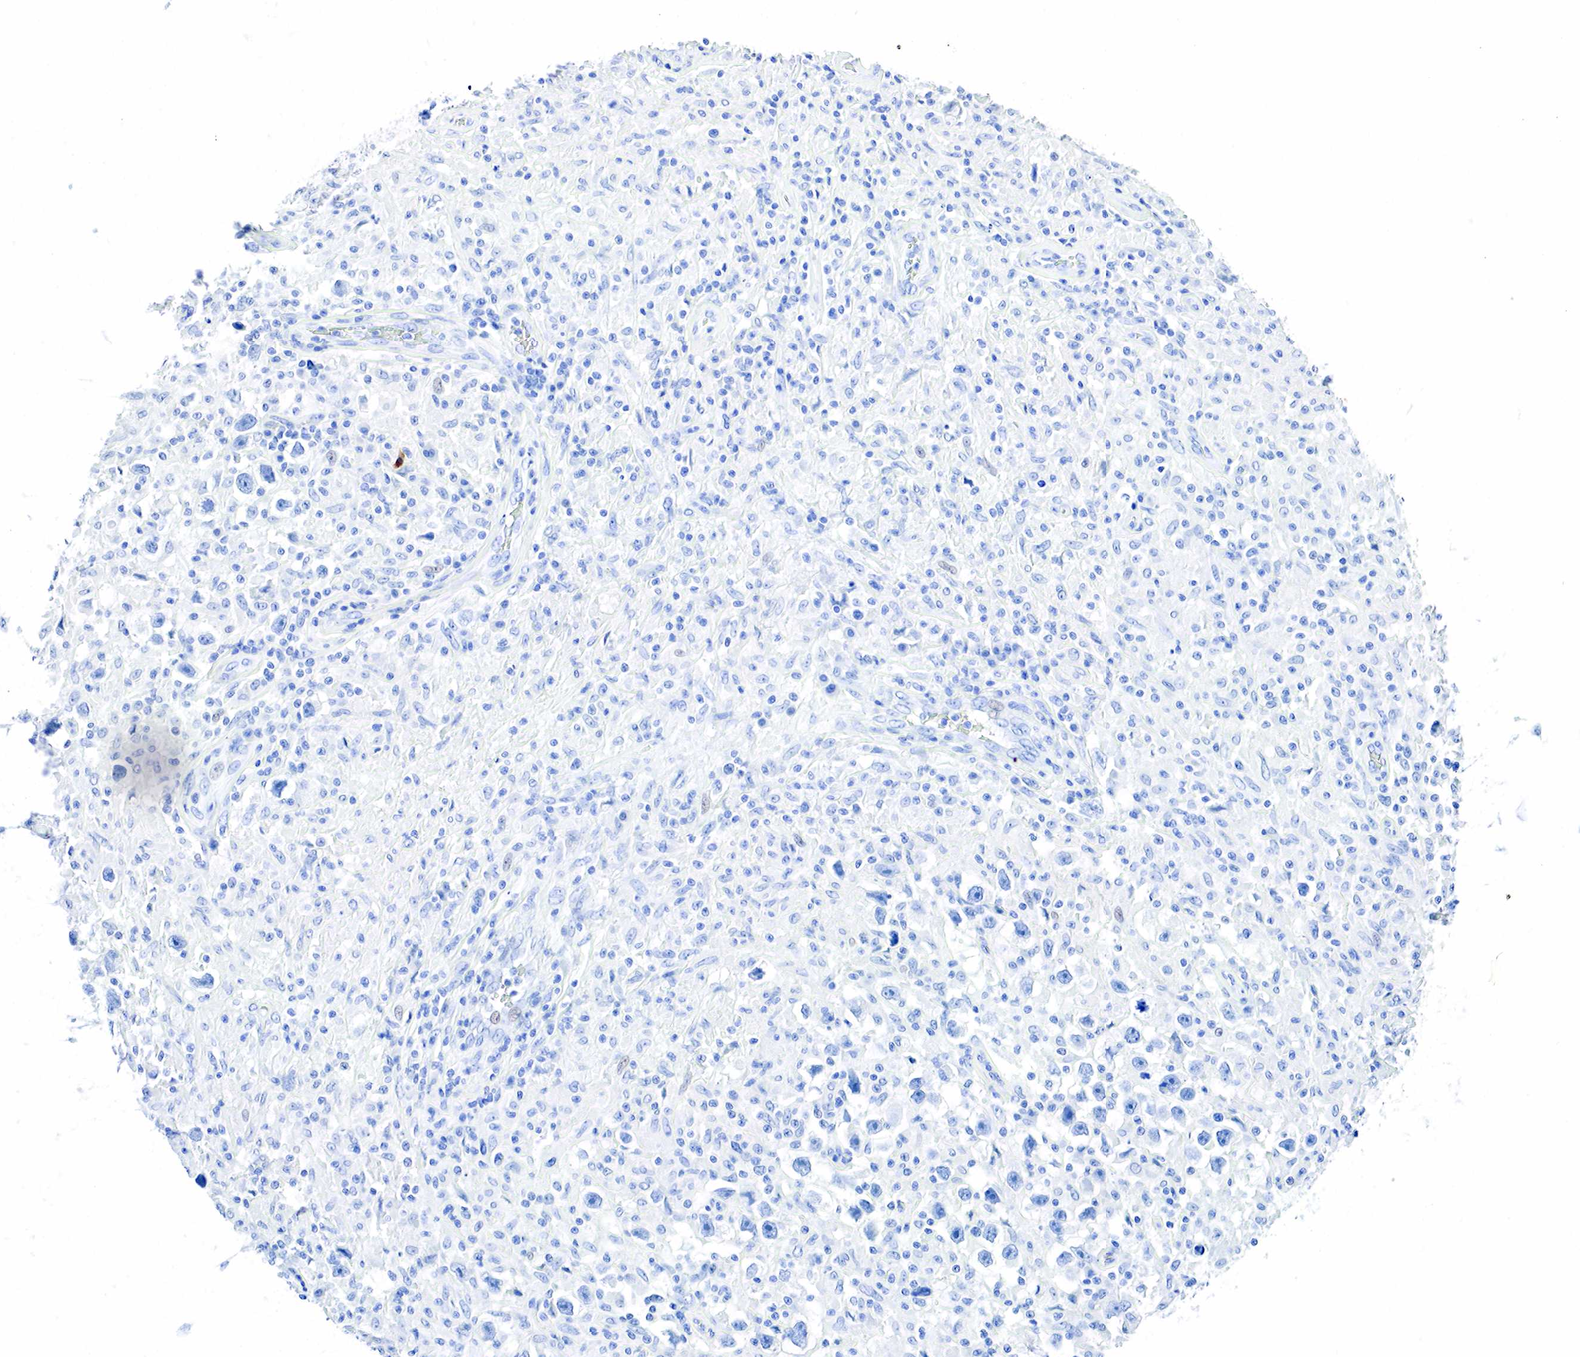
{"staining": {"intensity": "negative", "quantity": "none", "location": "none"}, "tissue": "testis cancer", "cell_type": "Tumor cells", "image_type": "cancer", "snomed": [{"axis": "morphology", "description": "Seminoma, NOS"}, {"axis": "topography", "description": "Testis"}], "caption": "High power microscopy photomicrograph of an IHC photomicrograph of seminoma (testis), revealing no significant positivity in tumor cells.", "gene": "INHA", "patient": {"sex": "male", "age": 34}}